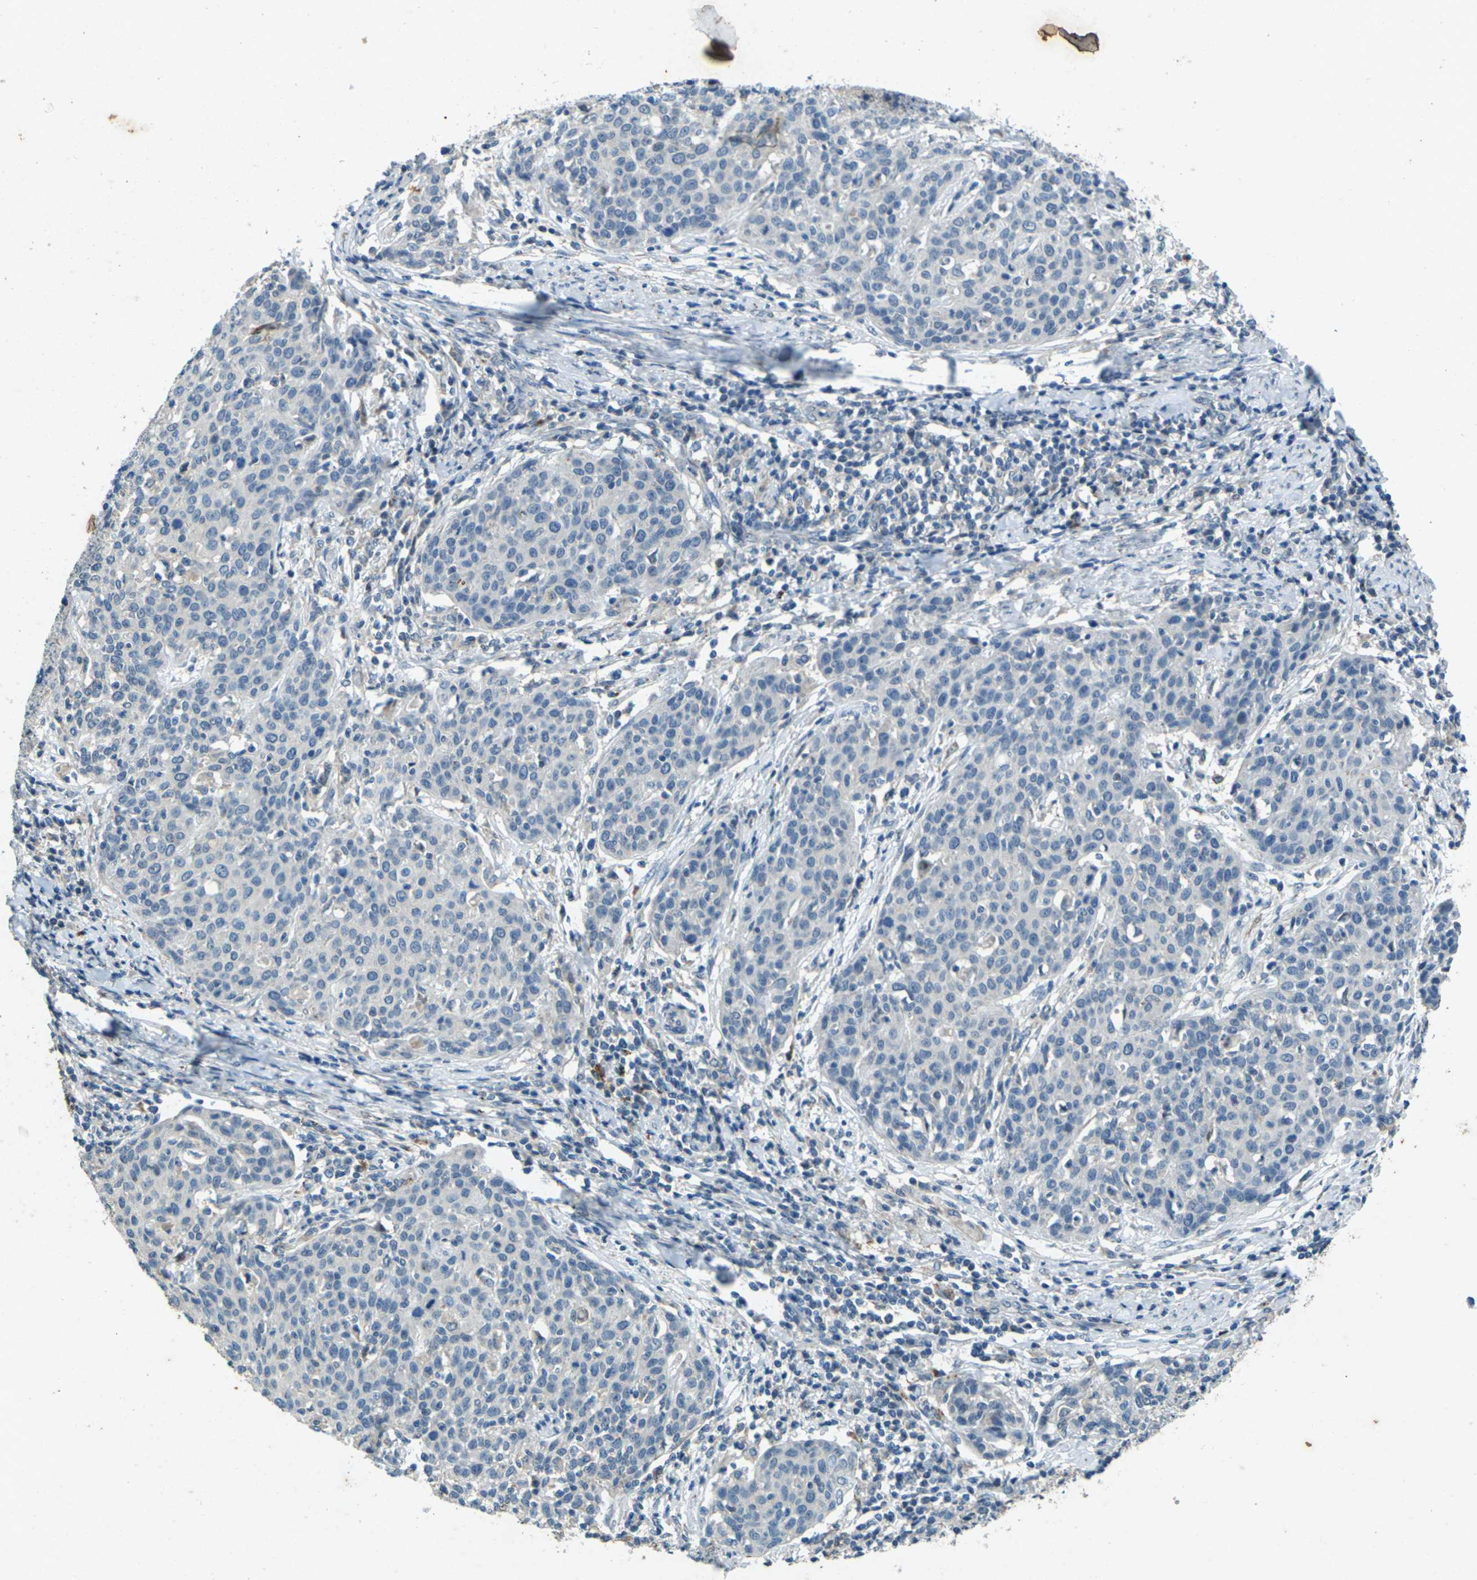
{"staining": {"intensity": "negative", "quantity": "none", "location": "none"}, "tissue": "cervical cancer", "cell_type": "Tumor cells", "image_type": "cancer", "snomed": [{"axis": "morphology", "description": "Squamous cell carcinoma, NOS"}, {"axis": "topography", "description": "Cervix"}], "caption": "This photomicrograph is of squamous cell carcinoma (cervical) stained with IHC to label a protein in brown with the nuclei are counter-stained blue. There is no positivity in tumor cells.", "gene": "SIGLEC14", "patient": {"sex": "female", "age": 38}}